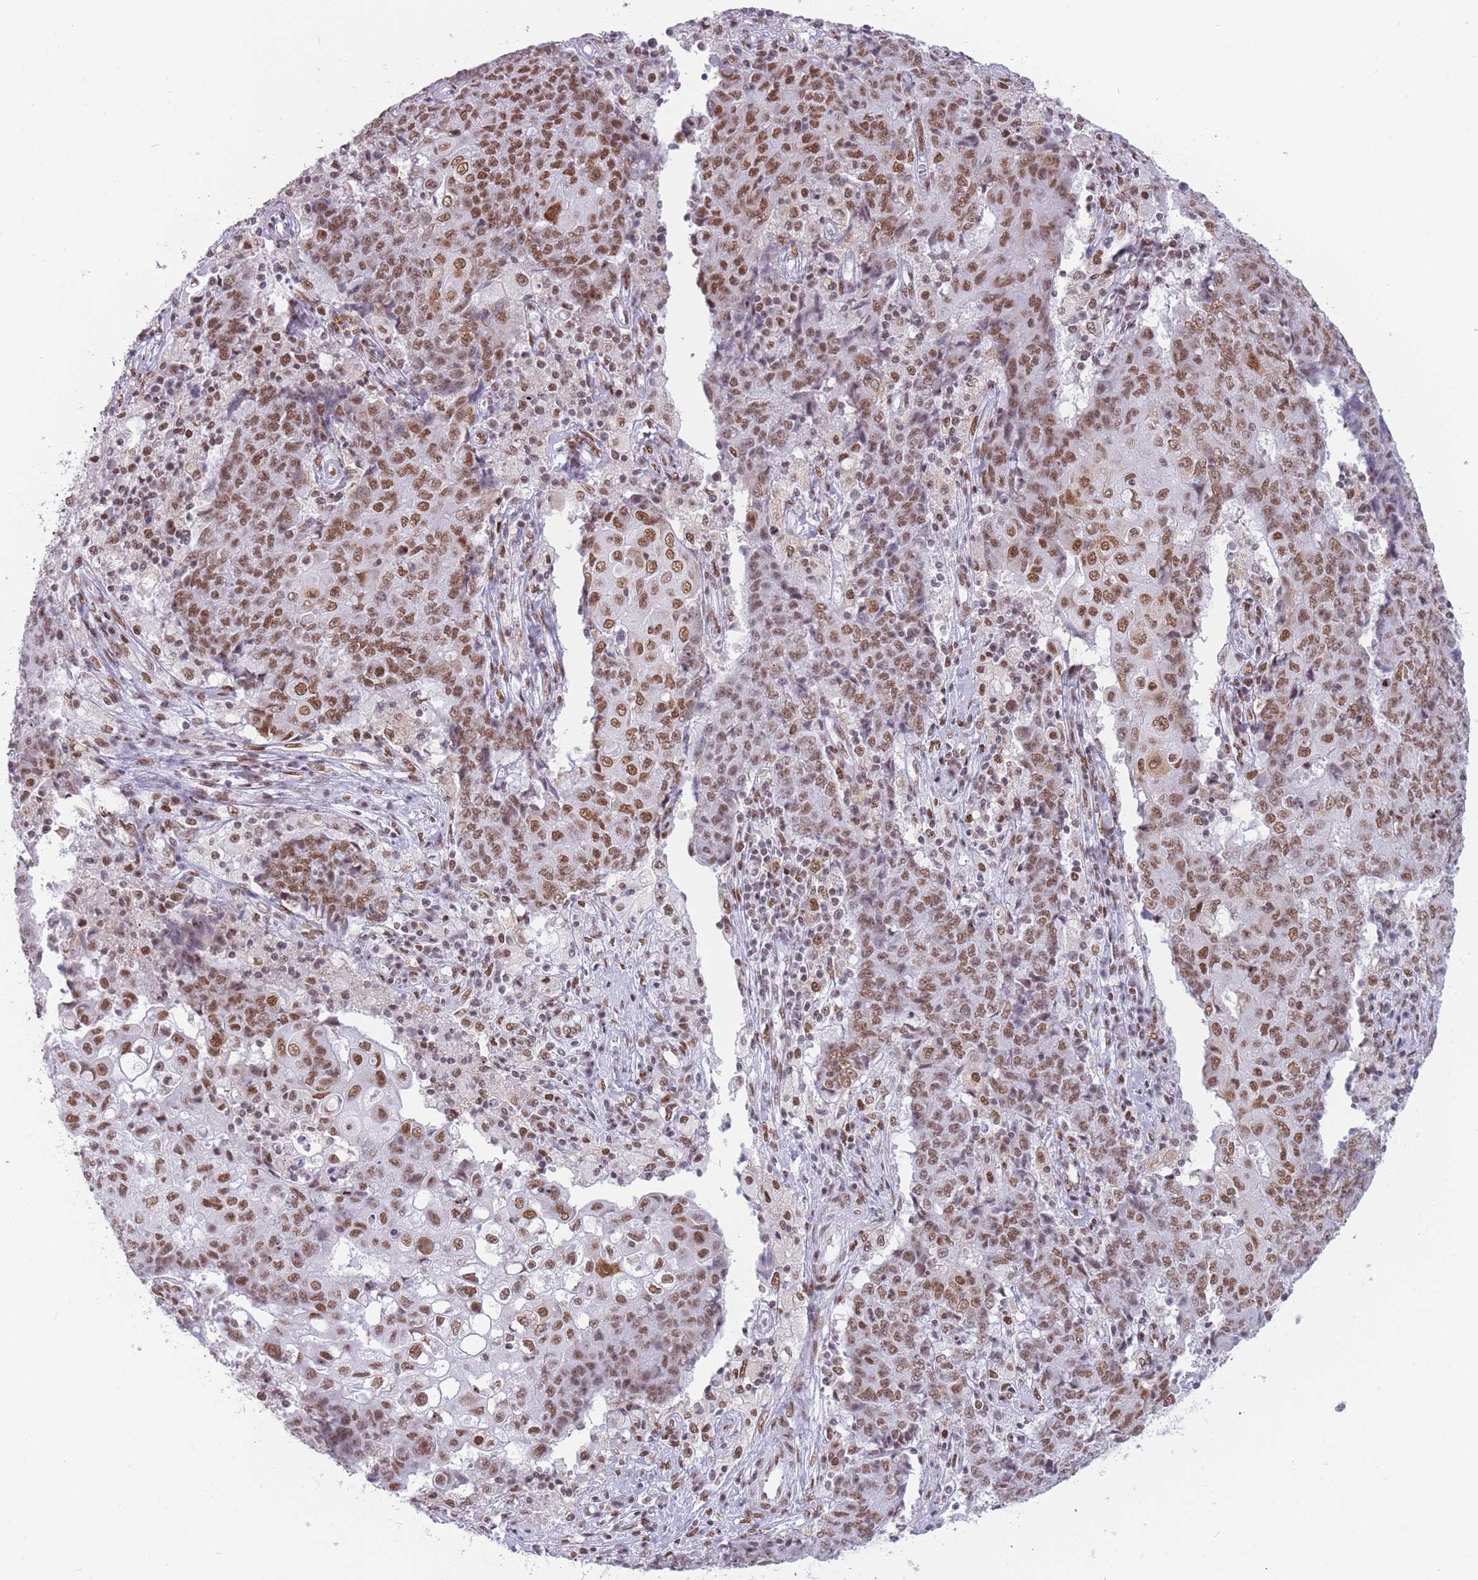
{"staining": {"intensity": "moderate", "quantity": ">75%", "location": "nuclear"}, "tissue": "ovarian cancer", "cell_type": "Tumor cells", "image_type": "cancer", "snomed": [{"axis": "morphology", "description": "Carcinoma, endometroid"}, {"axis": "topography", "description": "Ovary"}], "caption": "This image displays ovarian cancer (endometroid carcinoma) stained with immunohistochemistry (IHC) to label a protein in brown. The nuclear of tumor cells show moderate positivity for the protein. Nuclei are counter-stained blue.", "gene": "HNRNPUL1", "patient": {"sex": "female", "age": 42}}